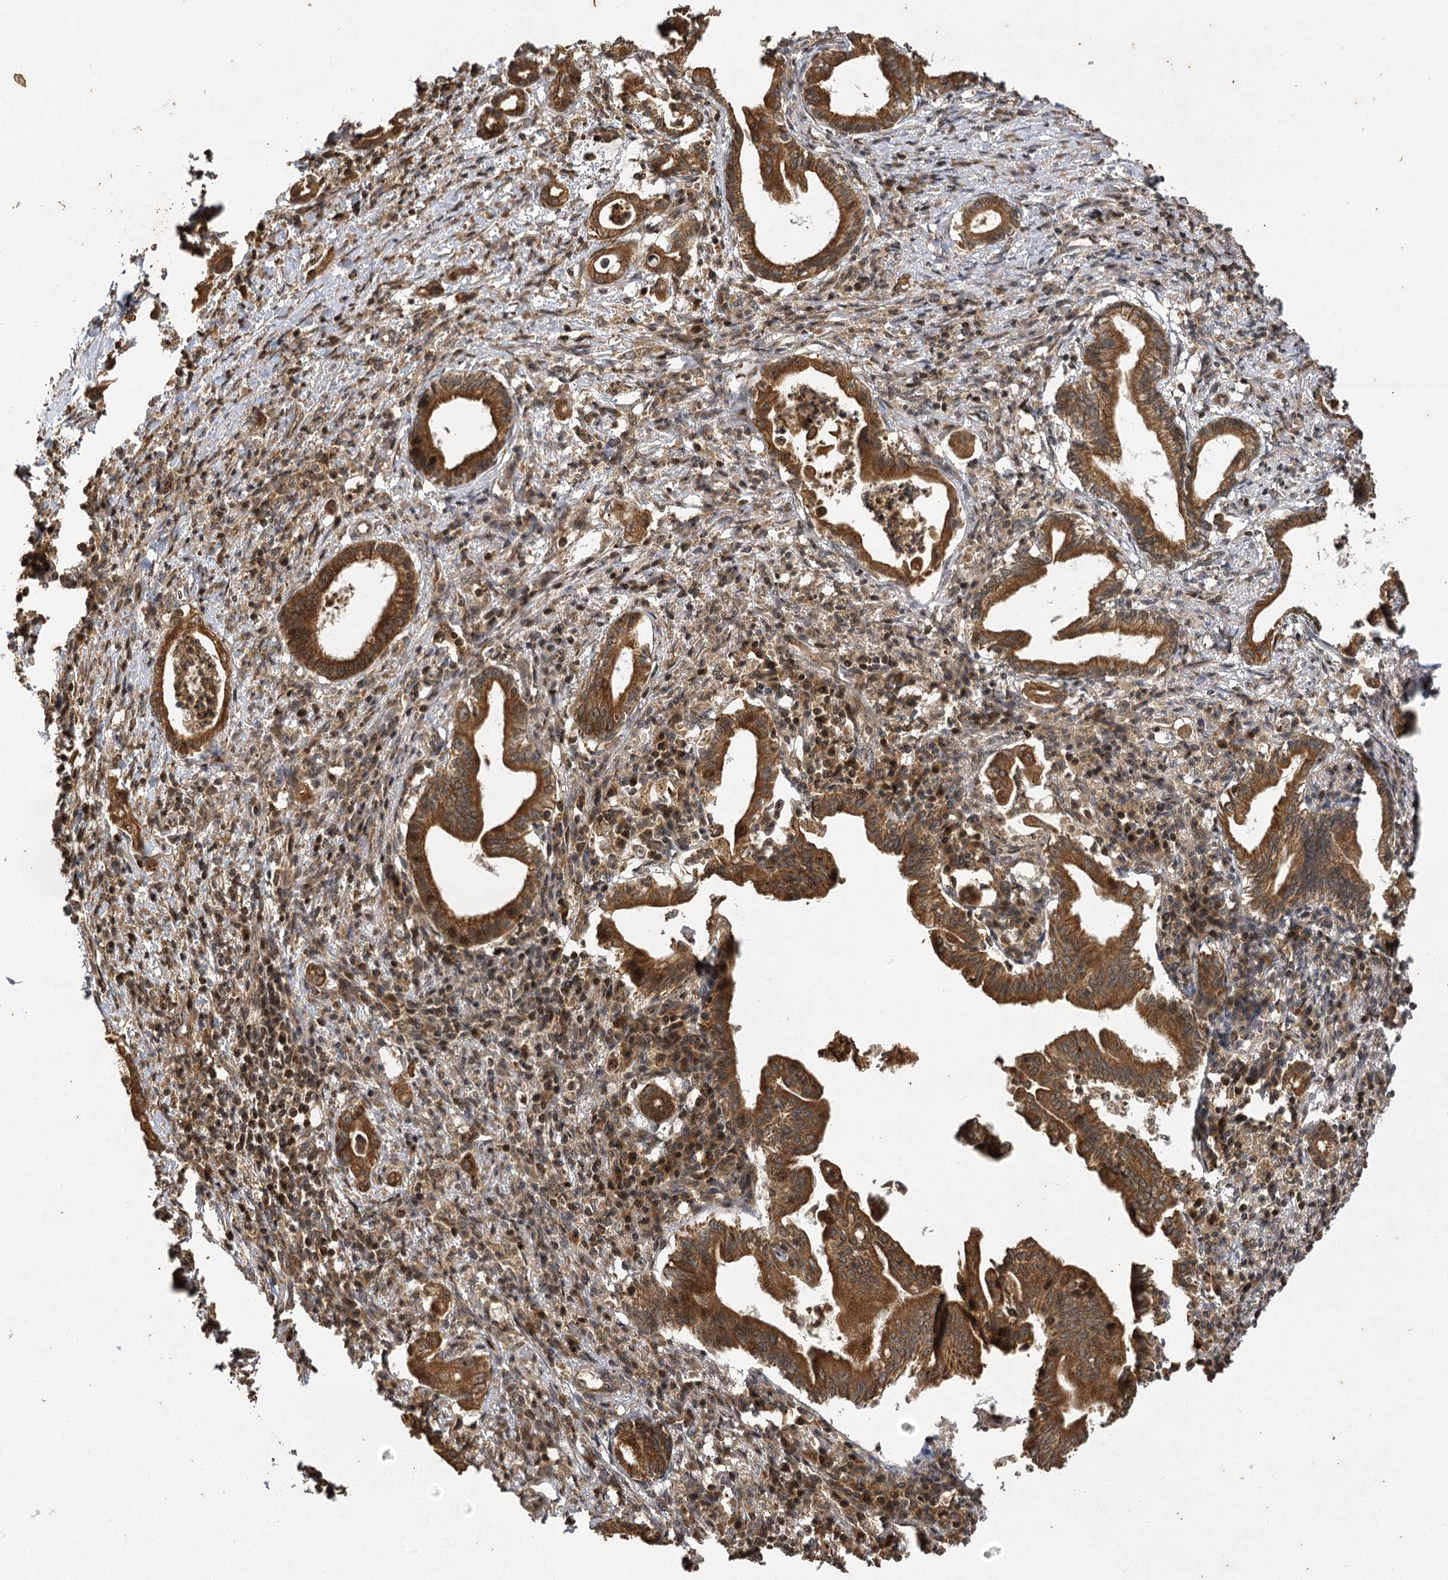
{"staining": {"intensity": "strong", "quantity": ">75%", "location": "cytoplasmic/membranous"}, "tissue": "pancreatic cancer", "cell_type": "Tumor cells", "image_type": "cancer", "snomed": [{"axis": "morphology", "description": "Adenocarcinoma, NOS"}, {"axis": "topography", "description": "Pancreas"}], "caption": "There is high levels of strong cytoplasmic/membranous positivity in tumor cells of pancreatic cancer (adenocarcinoma), as demonstrated by immunohistochemical staining (brown color).", "gene": "IL11RA", "patient": {"sex": "female", "age": 55}}